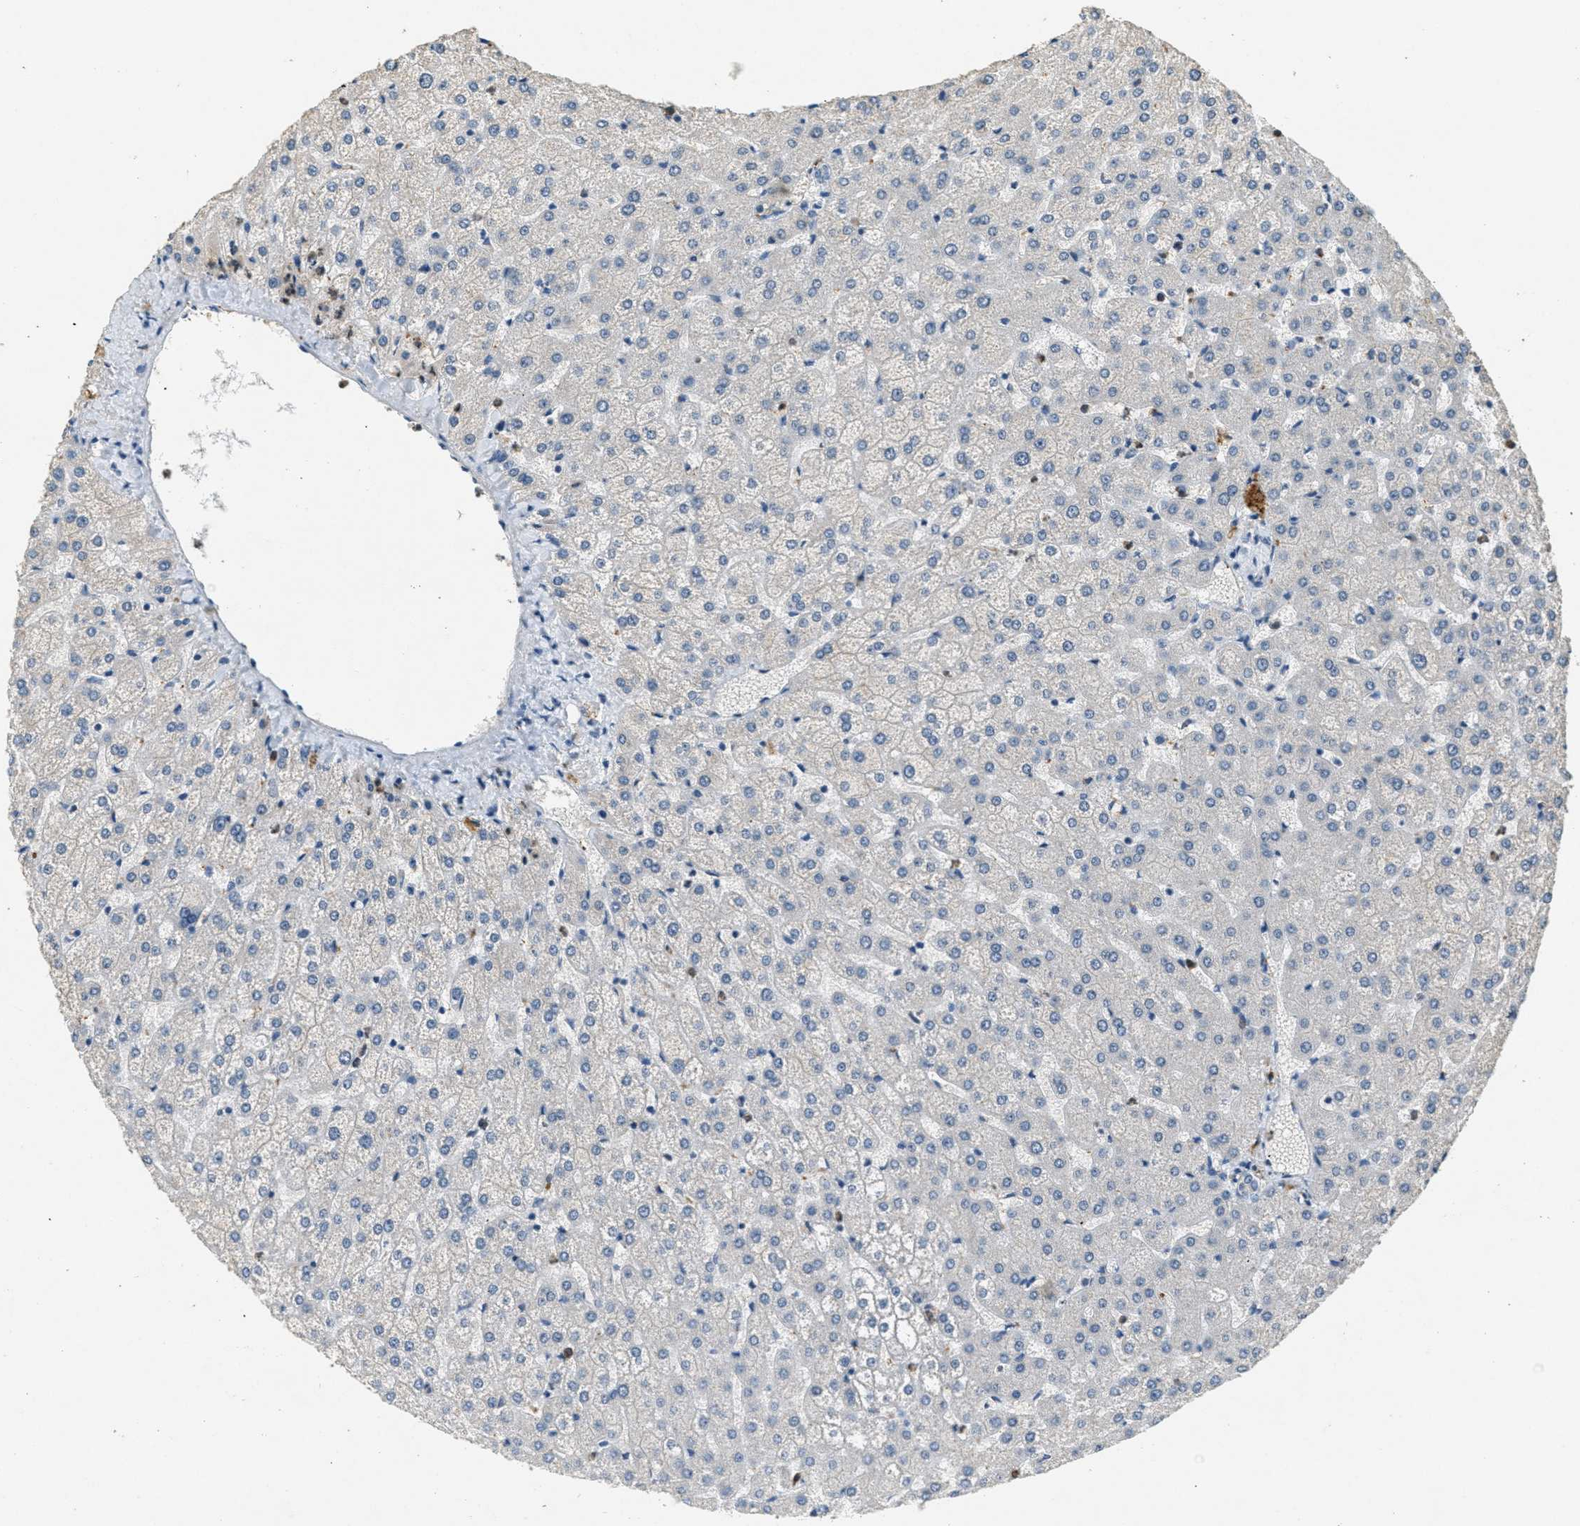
{"staining": {"intensity": "negative", "quantity": "none", "location": "none"}, "tissue": "liver", "cell_type": "Cholangiocytes", "image_type": "normal", "snomed": [{"axis": "morphology", "description": "Normal tissue, NOS"}, {"axis": "topography", "description": "Liver"}], "caption": "Immunohistochemical staining of normal liver reveals no significant staining in cholangiocytes.", "gene": "RAB3D", "patient": {"sex": "female", "age": 32}}